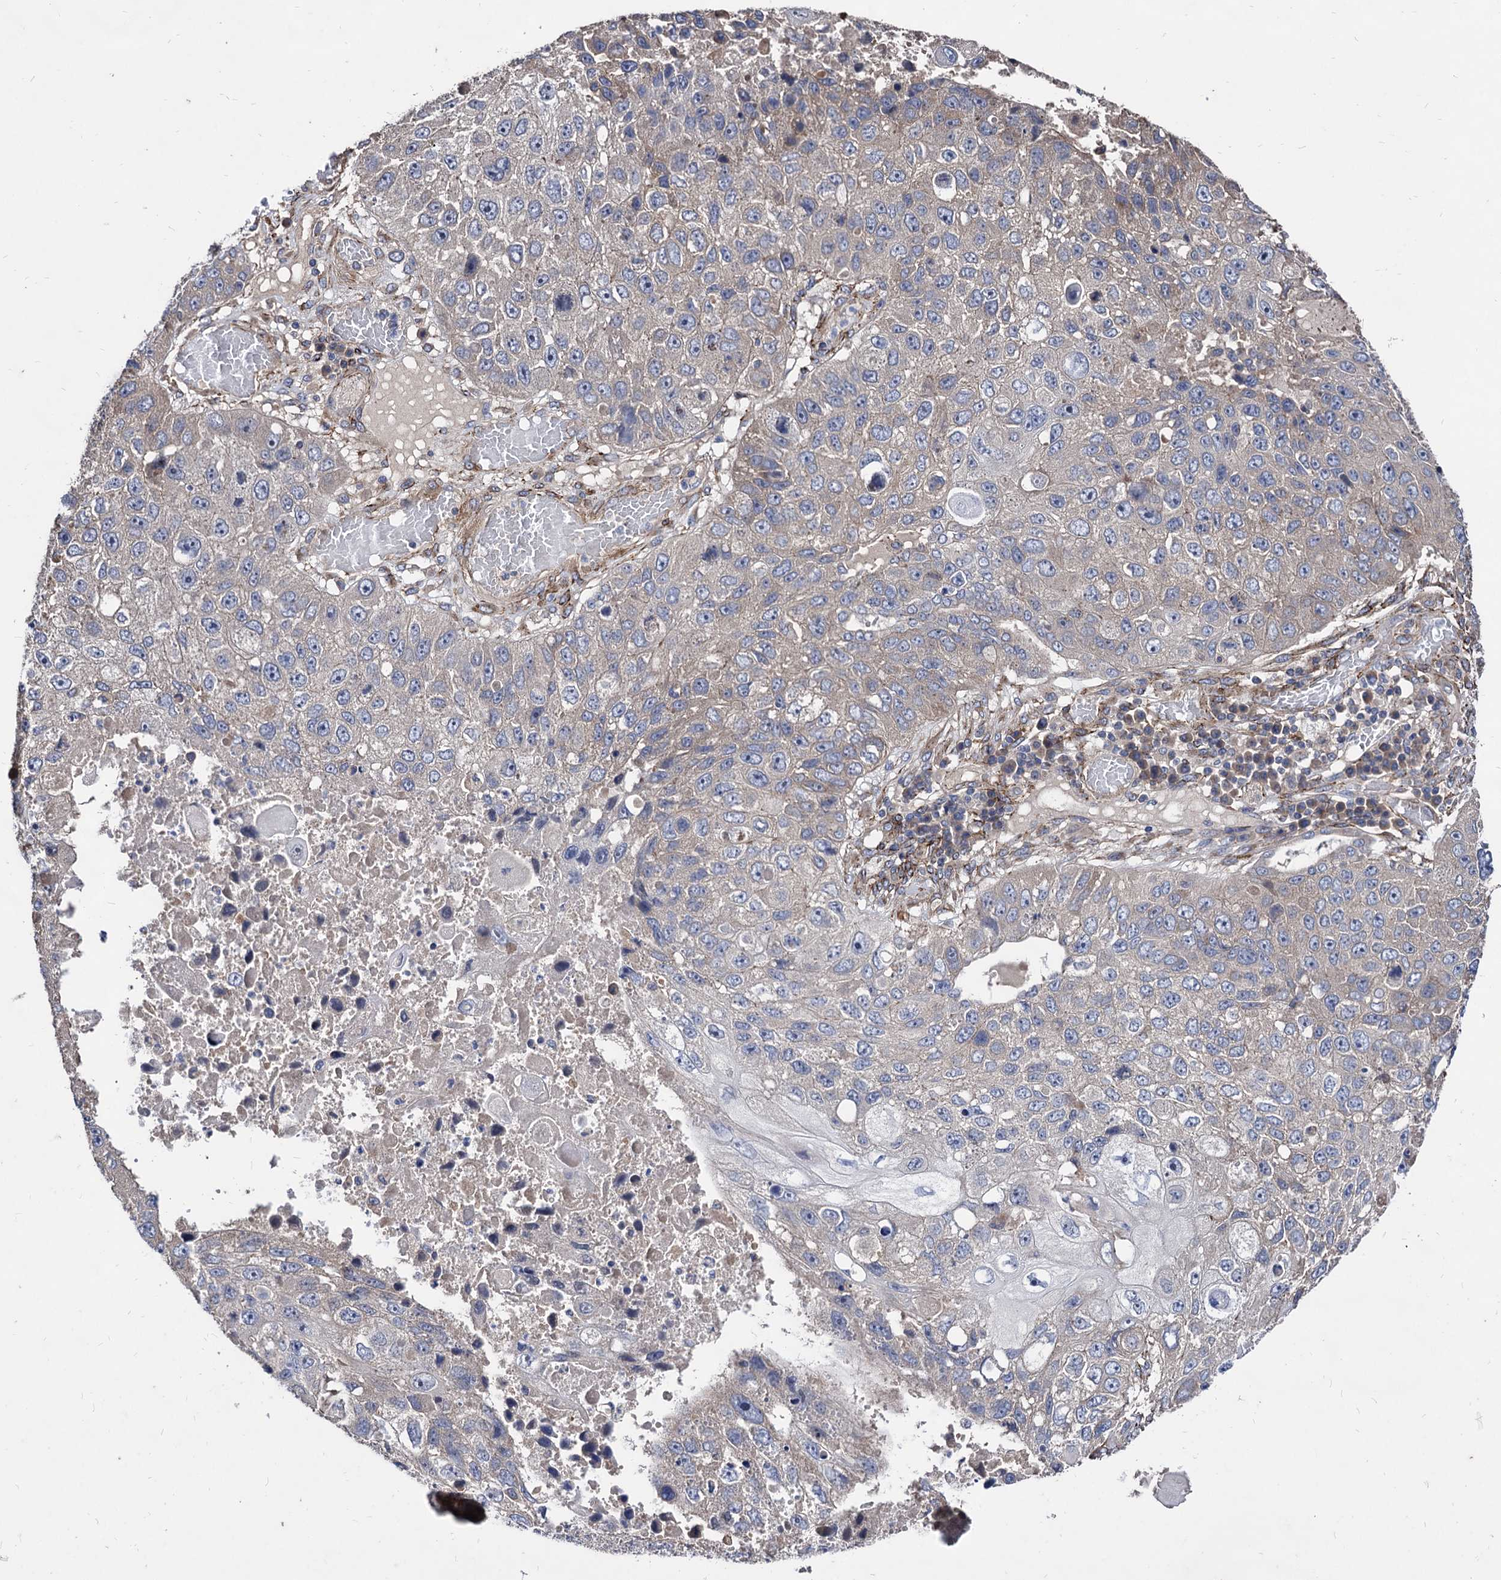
{"staining": {"intensity": "weak", "quantity": "<25%", "location": "cytoplasmic/membranous"}, "tissue": "lung cancer", "cell_type": "Tumor cells", "image_type": "cancer", "snomed": [{"axis": "morphology", "description": "Squamous cell carcinoma, NOS"}, {"axis": "topography", "description": "Lung"}], "caption": "This is an IHC photomicrograph of human lung squamous cell carcinoma. There is no expression in tumor cells.", "gene": "WDR11", "patient": {"sex": "male", "age": 61}}